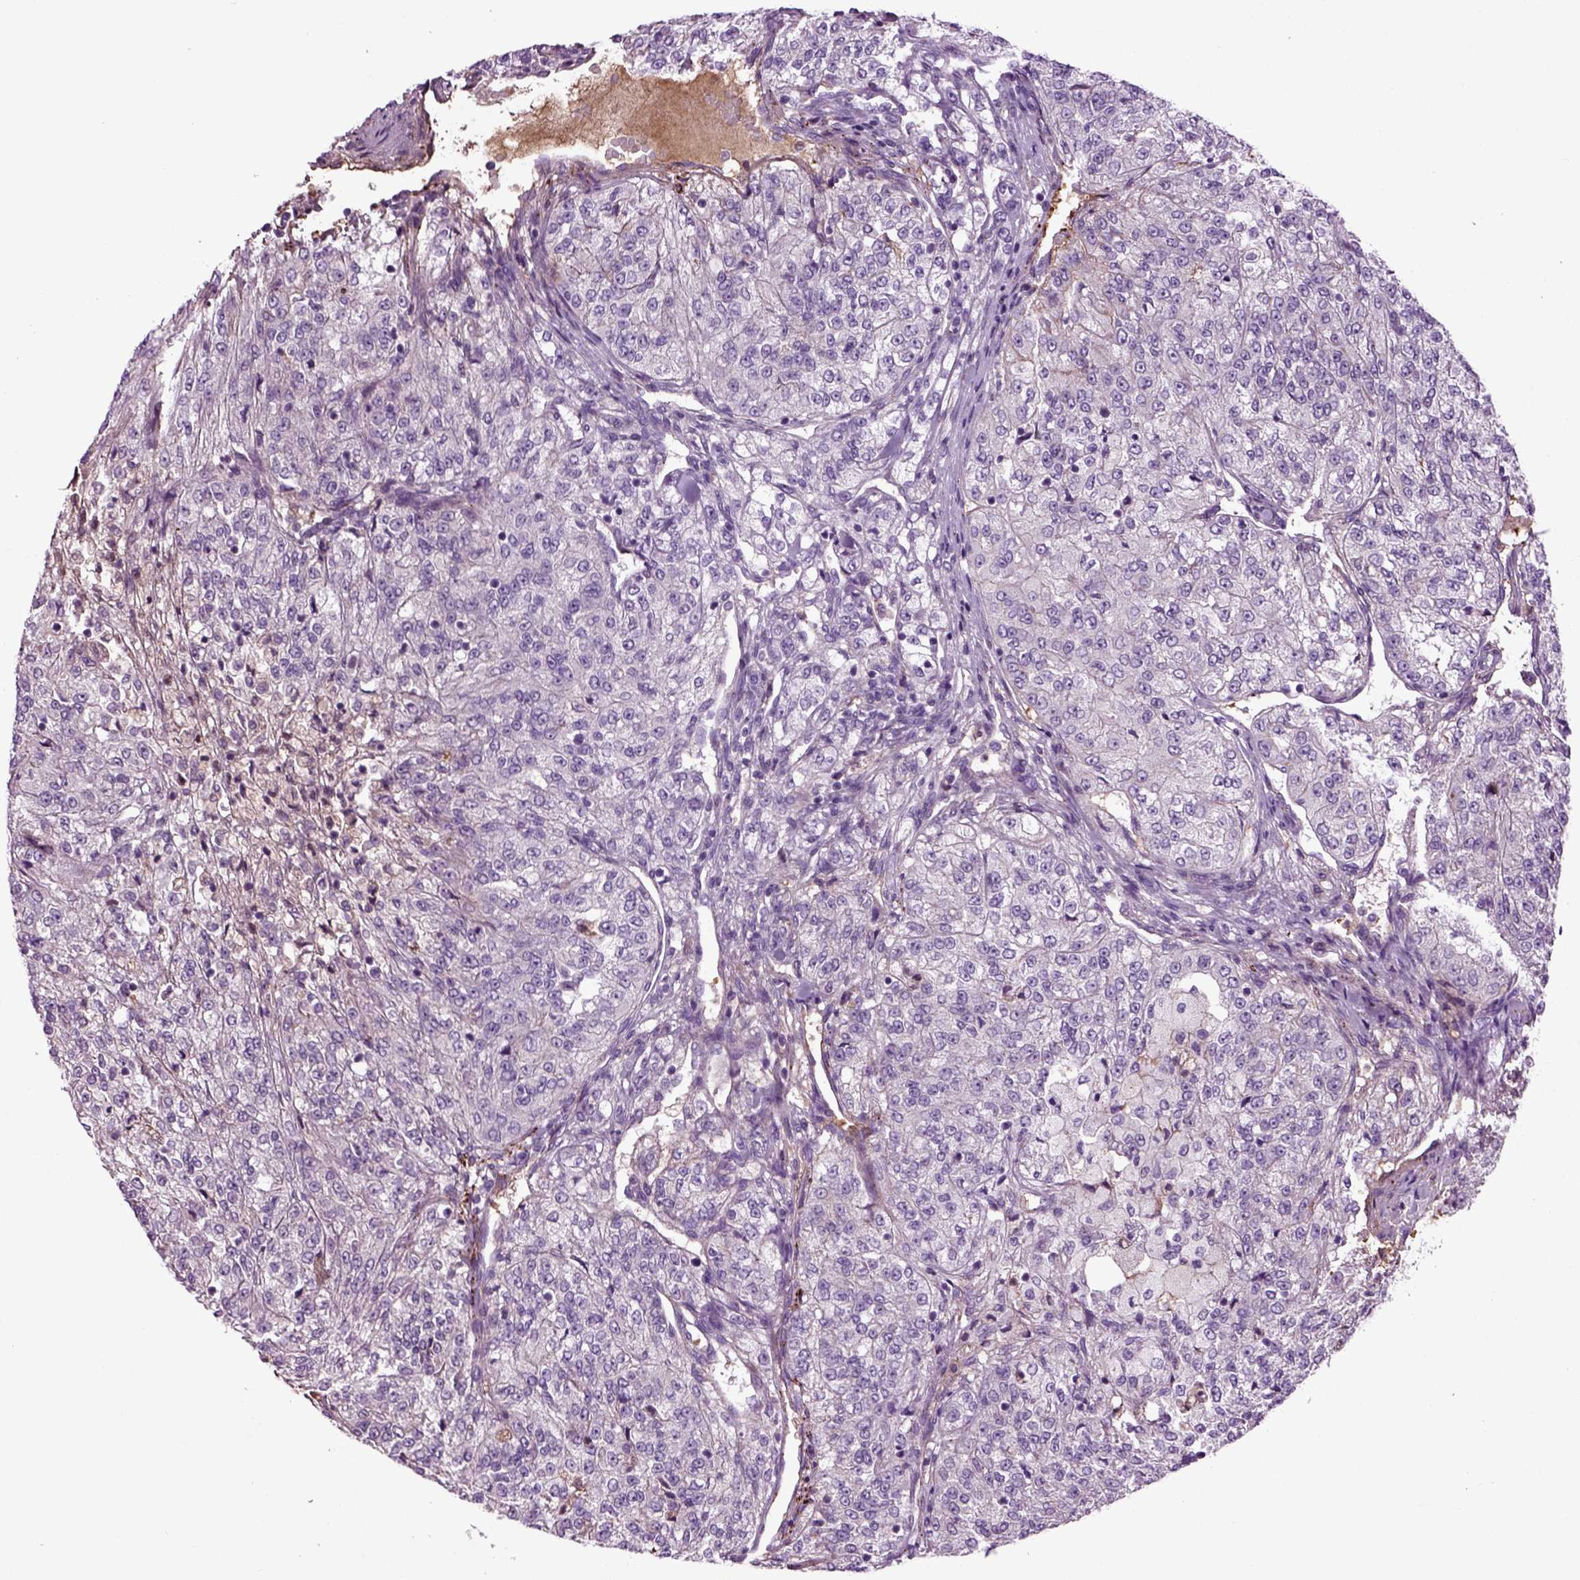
{"staining": {"intensity": "negative", "quantity": "none", "location": "none"}, "tissue": "renal cancer", "cell_type": "Tumor cells", "image_type": "cancer", "snomed": [{"axis": "morphology", "description": "Adenocarcinoma, NOS"}, {"axis": "topography", "description": "Kidney"}], "caption": "Tumor cells show no significant protein positivity in renal adenocarcinoma.", "gene": "SPON1", "patient": {"sex": "female", "age": 63}}